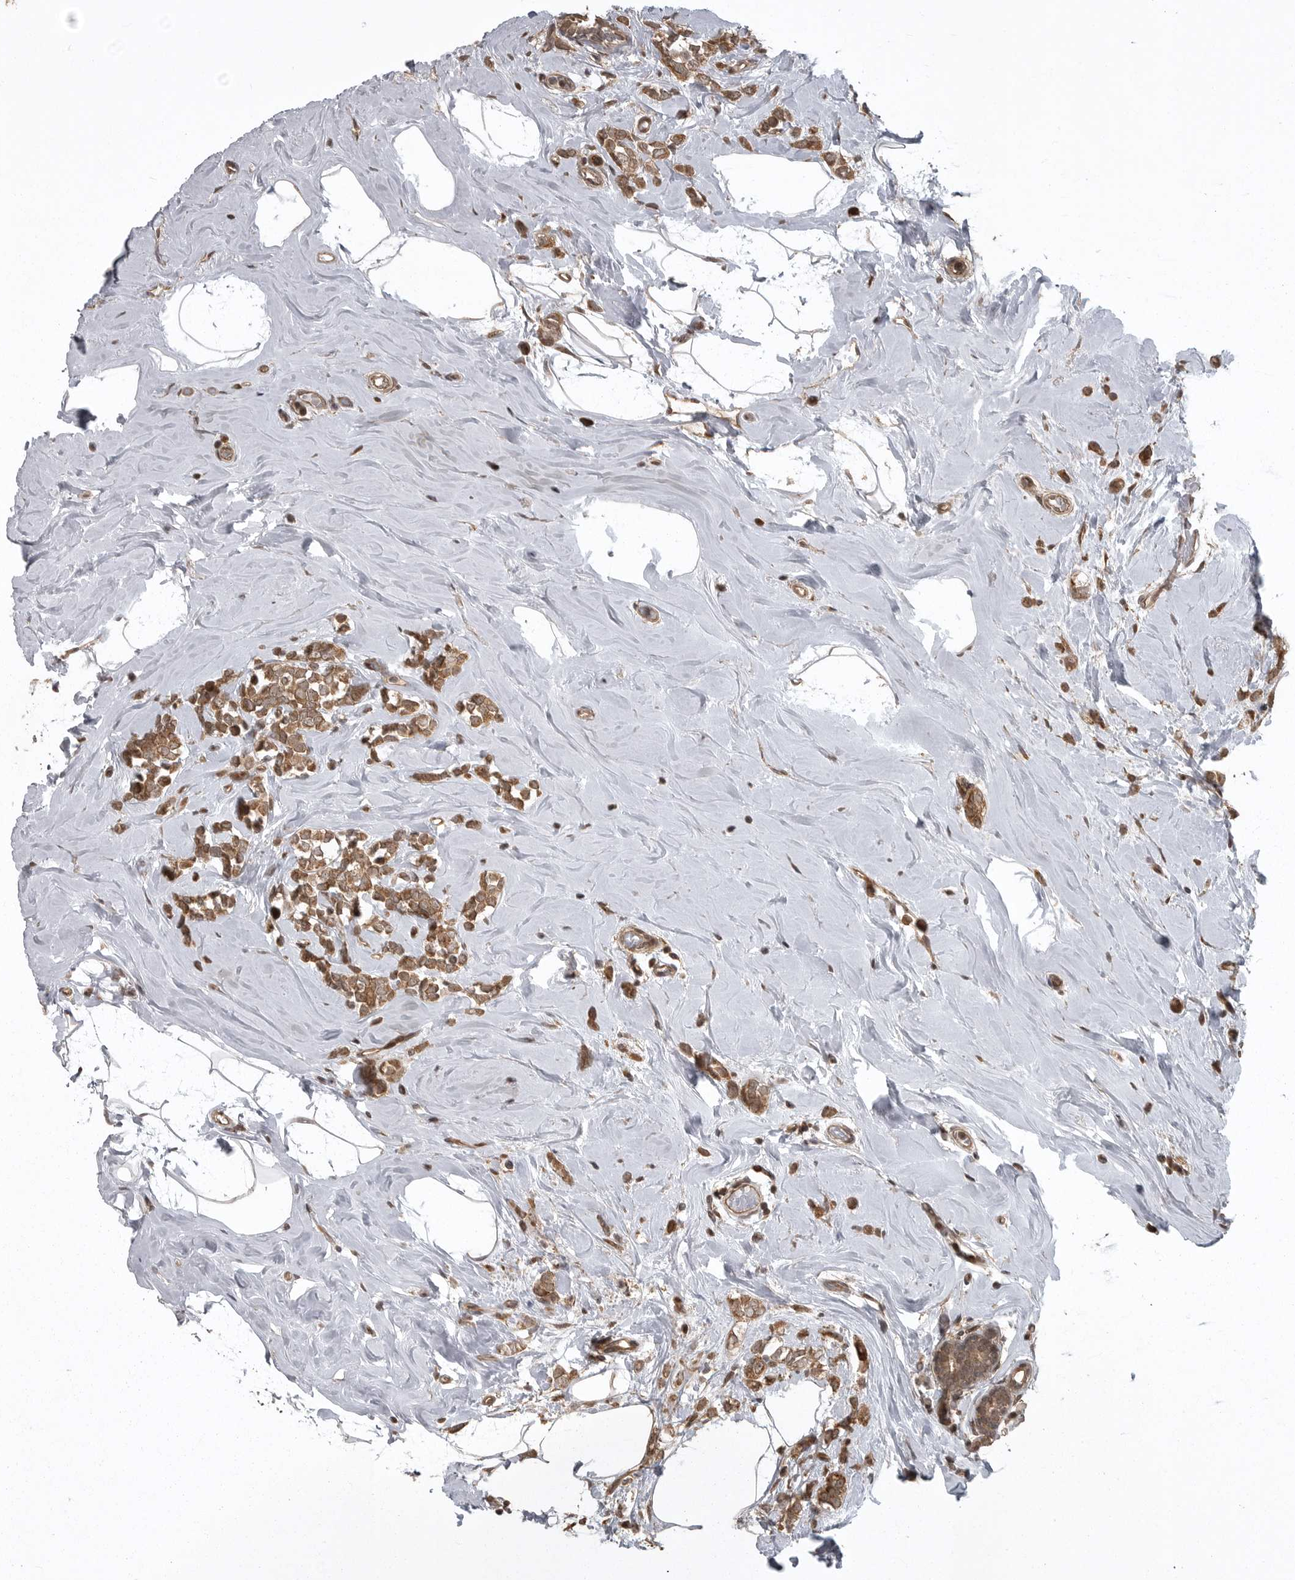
{"staining": {"intensity": "moderate", "quantity": ">75%", "location": "cytoplasmic/membranous"}, "tissue": "breast cancer", "cell_type": "Tumor cells", "image_type": "cancer", "snomed": [{"axis": "morphology", "description": "Lobular carcinoma"}, {"axis": "topography", "description": "Breast"}], "caption": "The image shows immunohistochemical staining of lobular carcinoma (breast). There is moderate cytoplasmic/membranous expression is seen in about >75% of tumor cells. The protein is stained brown, and the nuclei are stained in blue (DAB IHC with brightfield microscopy, high magnification).", "gene": "DNAJC8", "patient": {"sex": "female", "age": 47}}